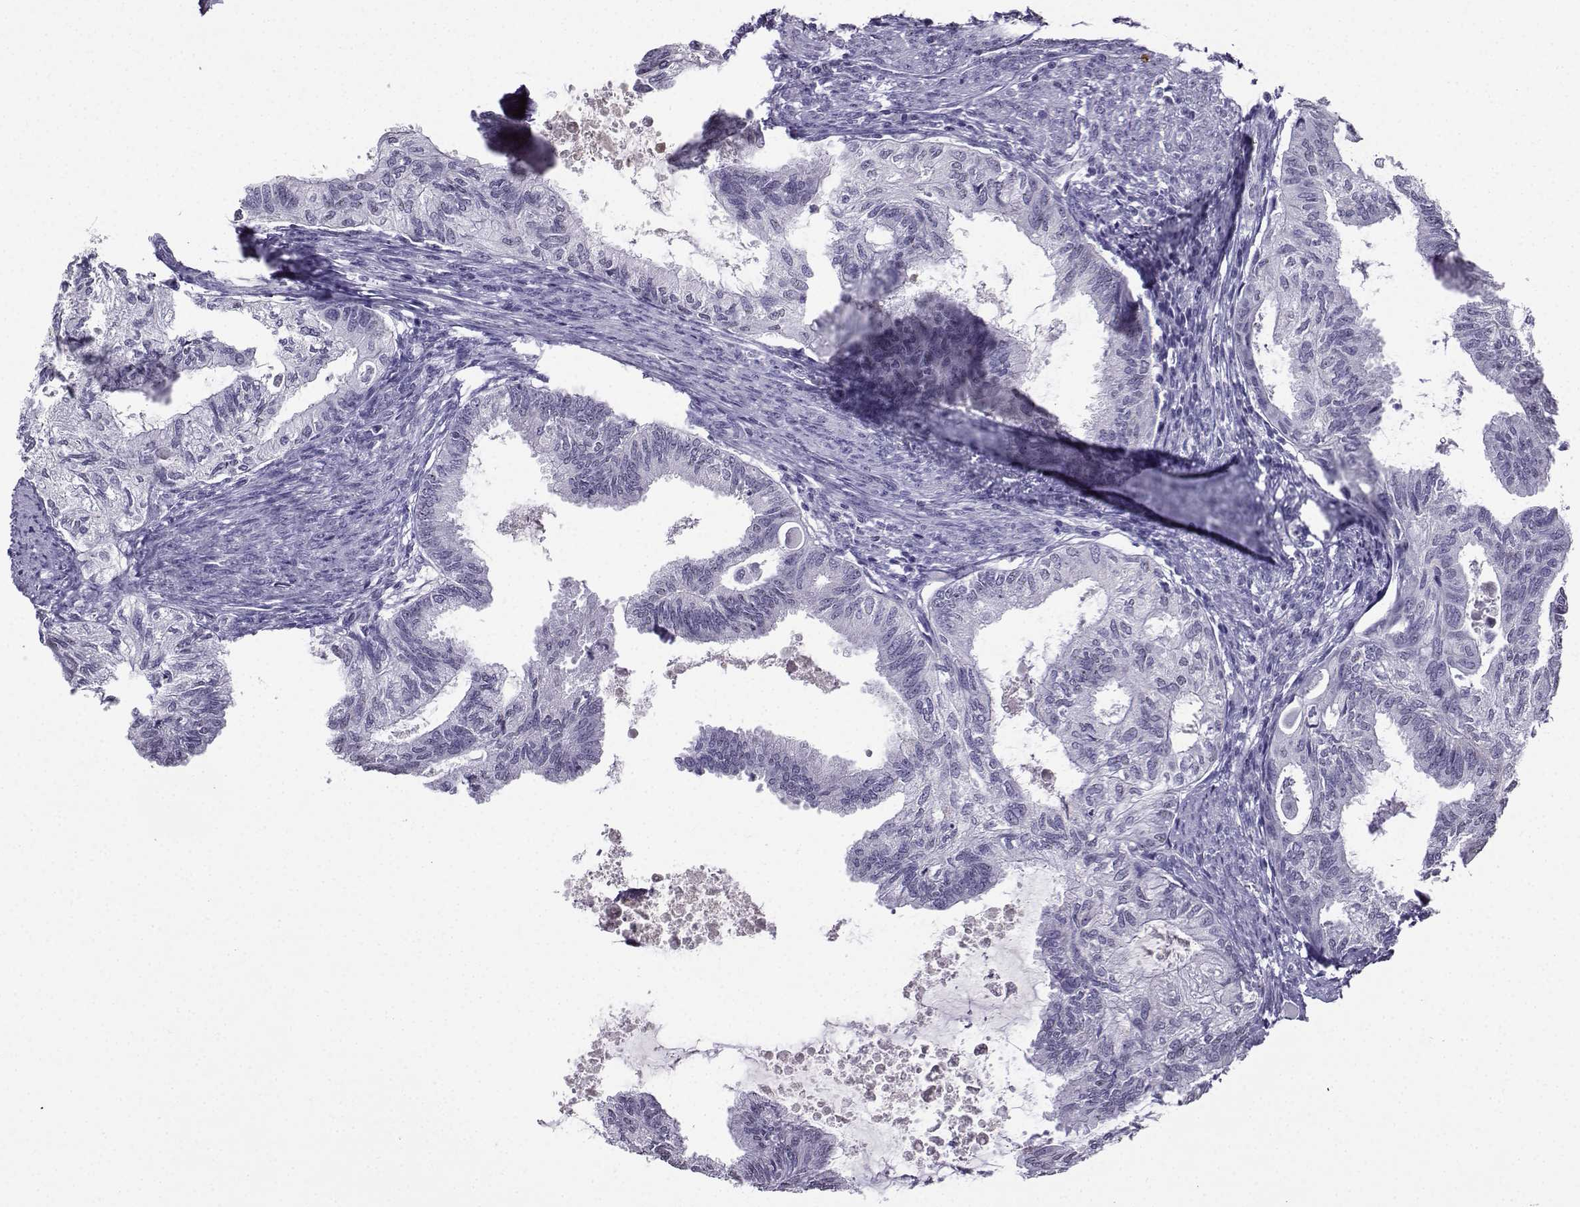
{"staining": {"intensity": "negative", "quantity": "none", "location": "none"}, "tissue": "endometrial cancer", "cell_type": "Tumor cells", "image_type": "cancer", "snomed": [{"axis": "morphology", "description": "Adenocarcinoma, NOS"}, {"axis": "topography", "description": "Endometrium"}], "caption": "There is no significant positivity in tumor cells of adenocarcinoma (endometrial).", "gene": "LRFN2", "patient": {"sex": "female", "age": 86}}